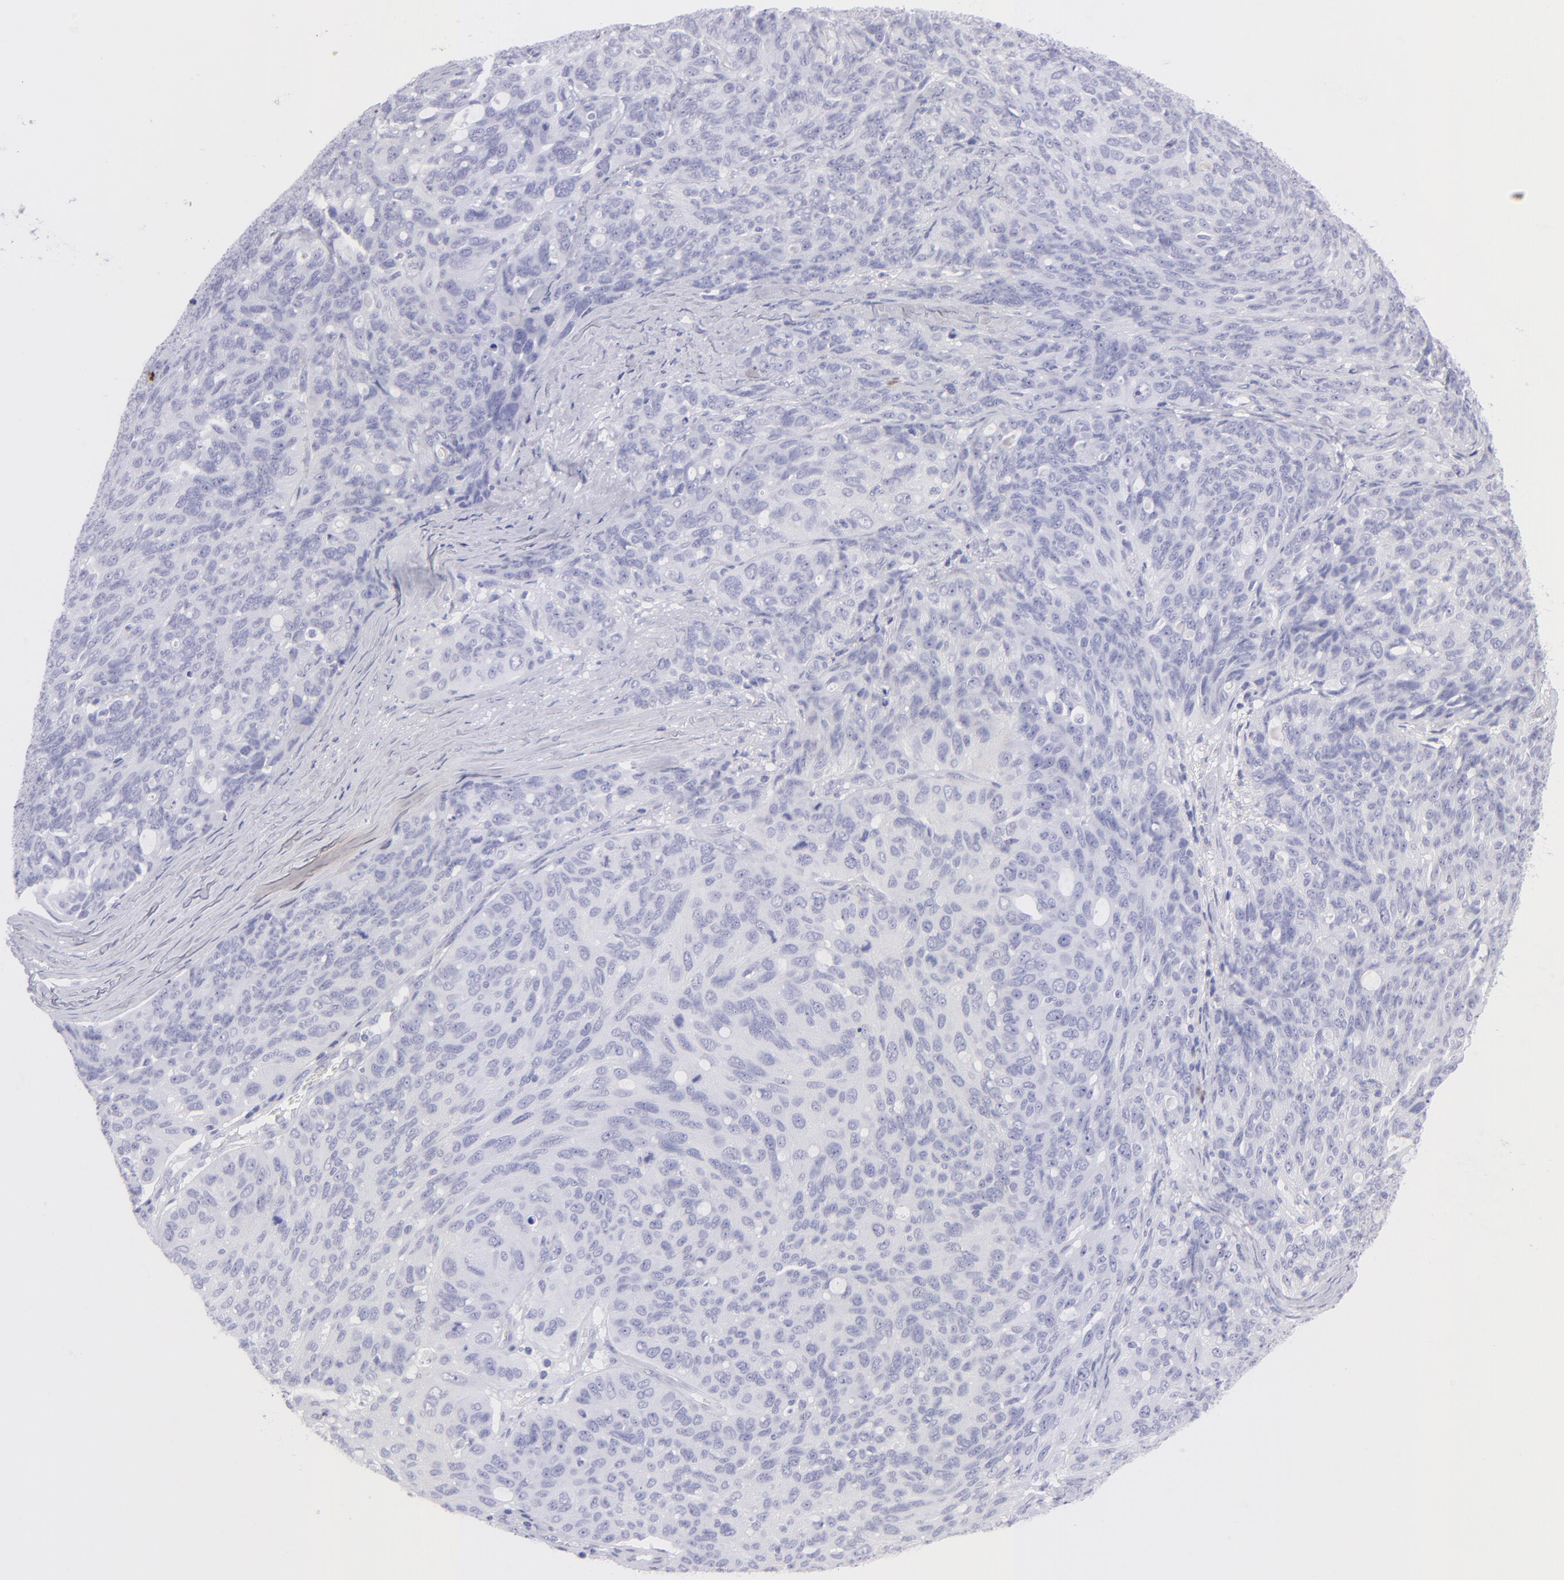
{"staining": {"intensity": "negative", "quantity": "none", "location": "none"}, "tissue": "ovarian cancer", "cell_type": "Tumor cells", "image_type": "cancer", "snomed": [{"axis": "morphology", "description": "Carcinoma, endometroid"}, {"axis": "topography", "description": "Ovary"}], "caption": "This photomicrograph is of ovarian cancer stained with IHC to label a protein in brown with the nuclei are counter-stained blue. There is no expression in tumor cells.", "gene": "SLC1A2", "patient": {"sex": "female", "age": 60}}